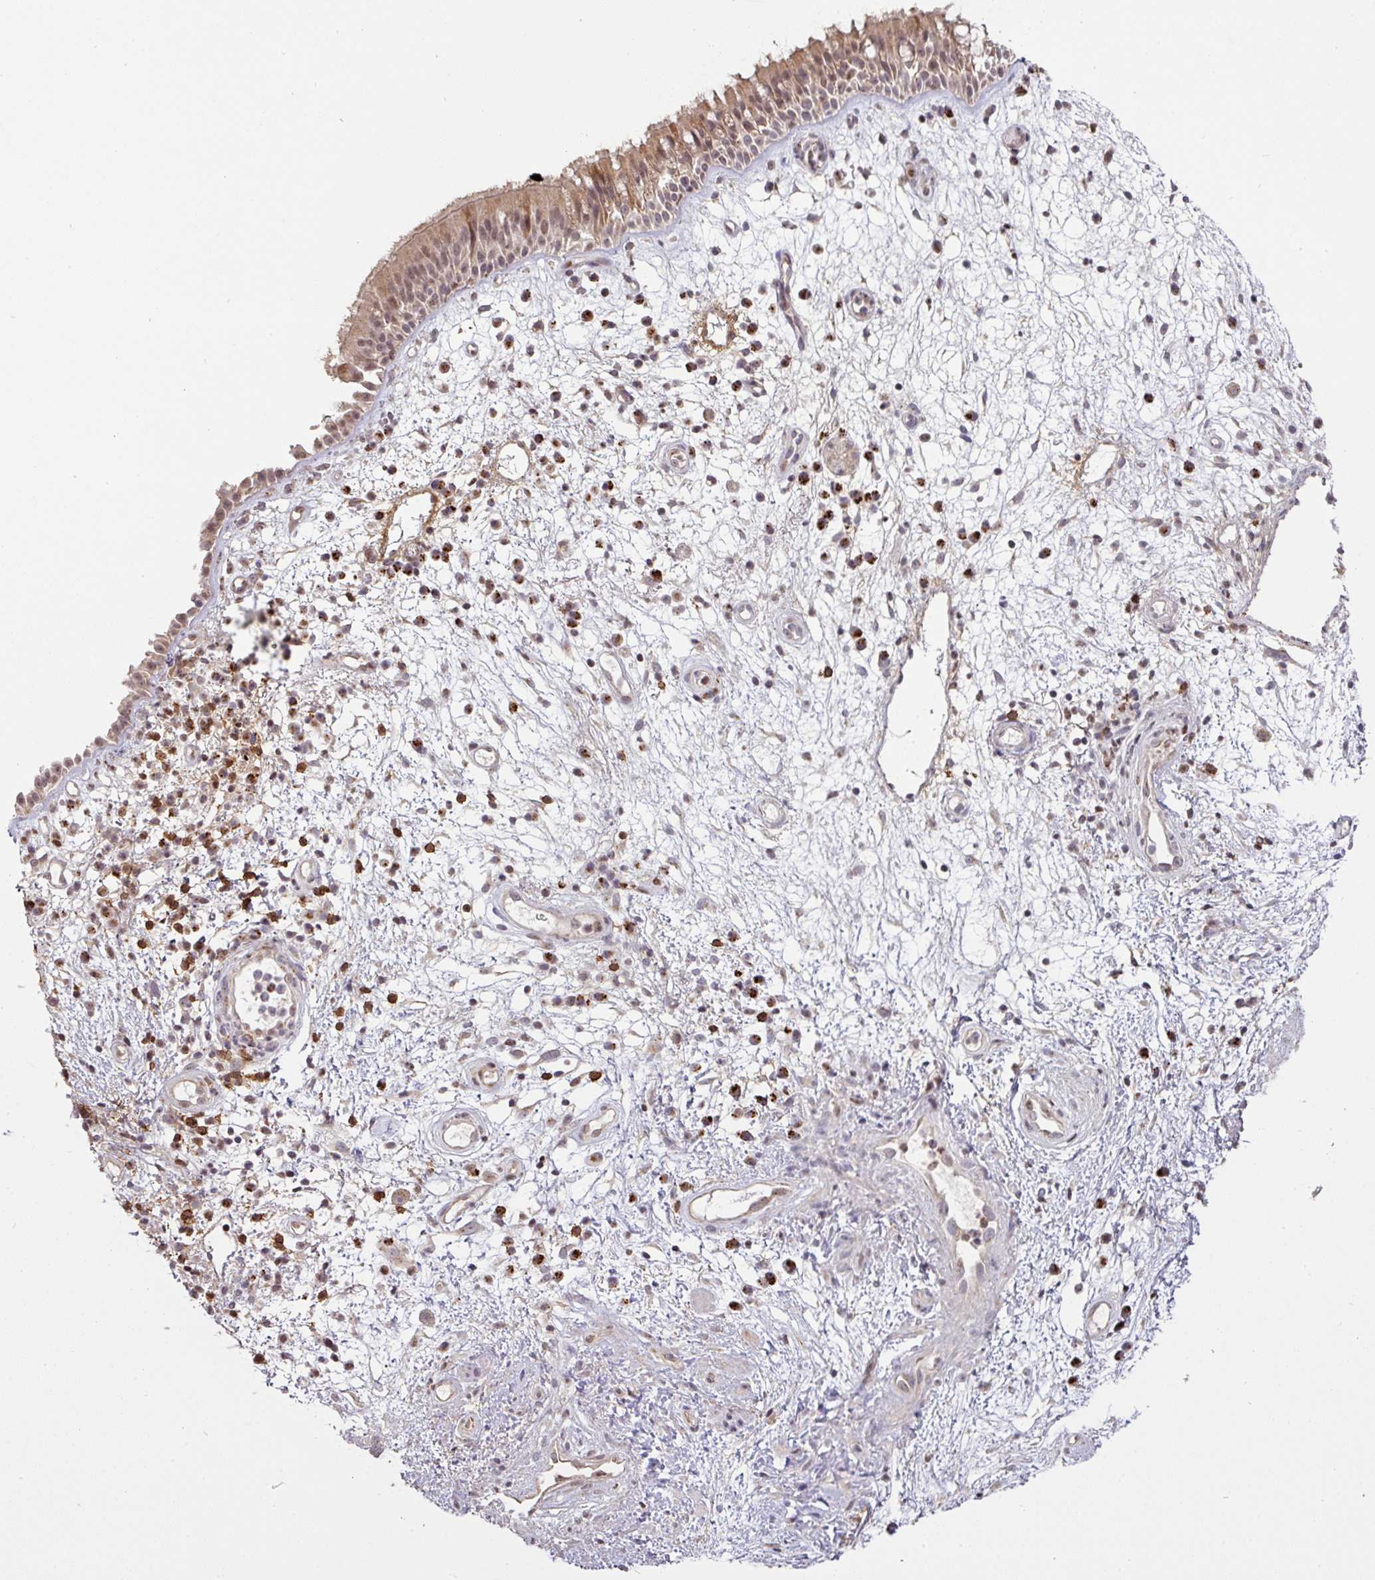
{"staining": {"intensity": "weak", "quantity": ">75%", "location": "cytoplasmic/membranous"}, "tissue": "nasopharynx", "cell_type": "Respiratory epithelial cells", "image_type": "normal", "snomed": [{"axis": "morphology", "description": "Normal tissue, NOS"}, {"axis": "morphology", "description": "Inflammation, NOS"}, {"axis": "topography", "description": "Nasopharynx"}], "caption": "This histopathology image shows immunohistochemistry staining of normal nasopharynx, with low weak cytoplasmic/membranous expression in about >75% of respiratory epithelial cells.", "gene": "CXCR5", "patient": {"sex": "male", "age": 54}}